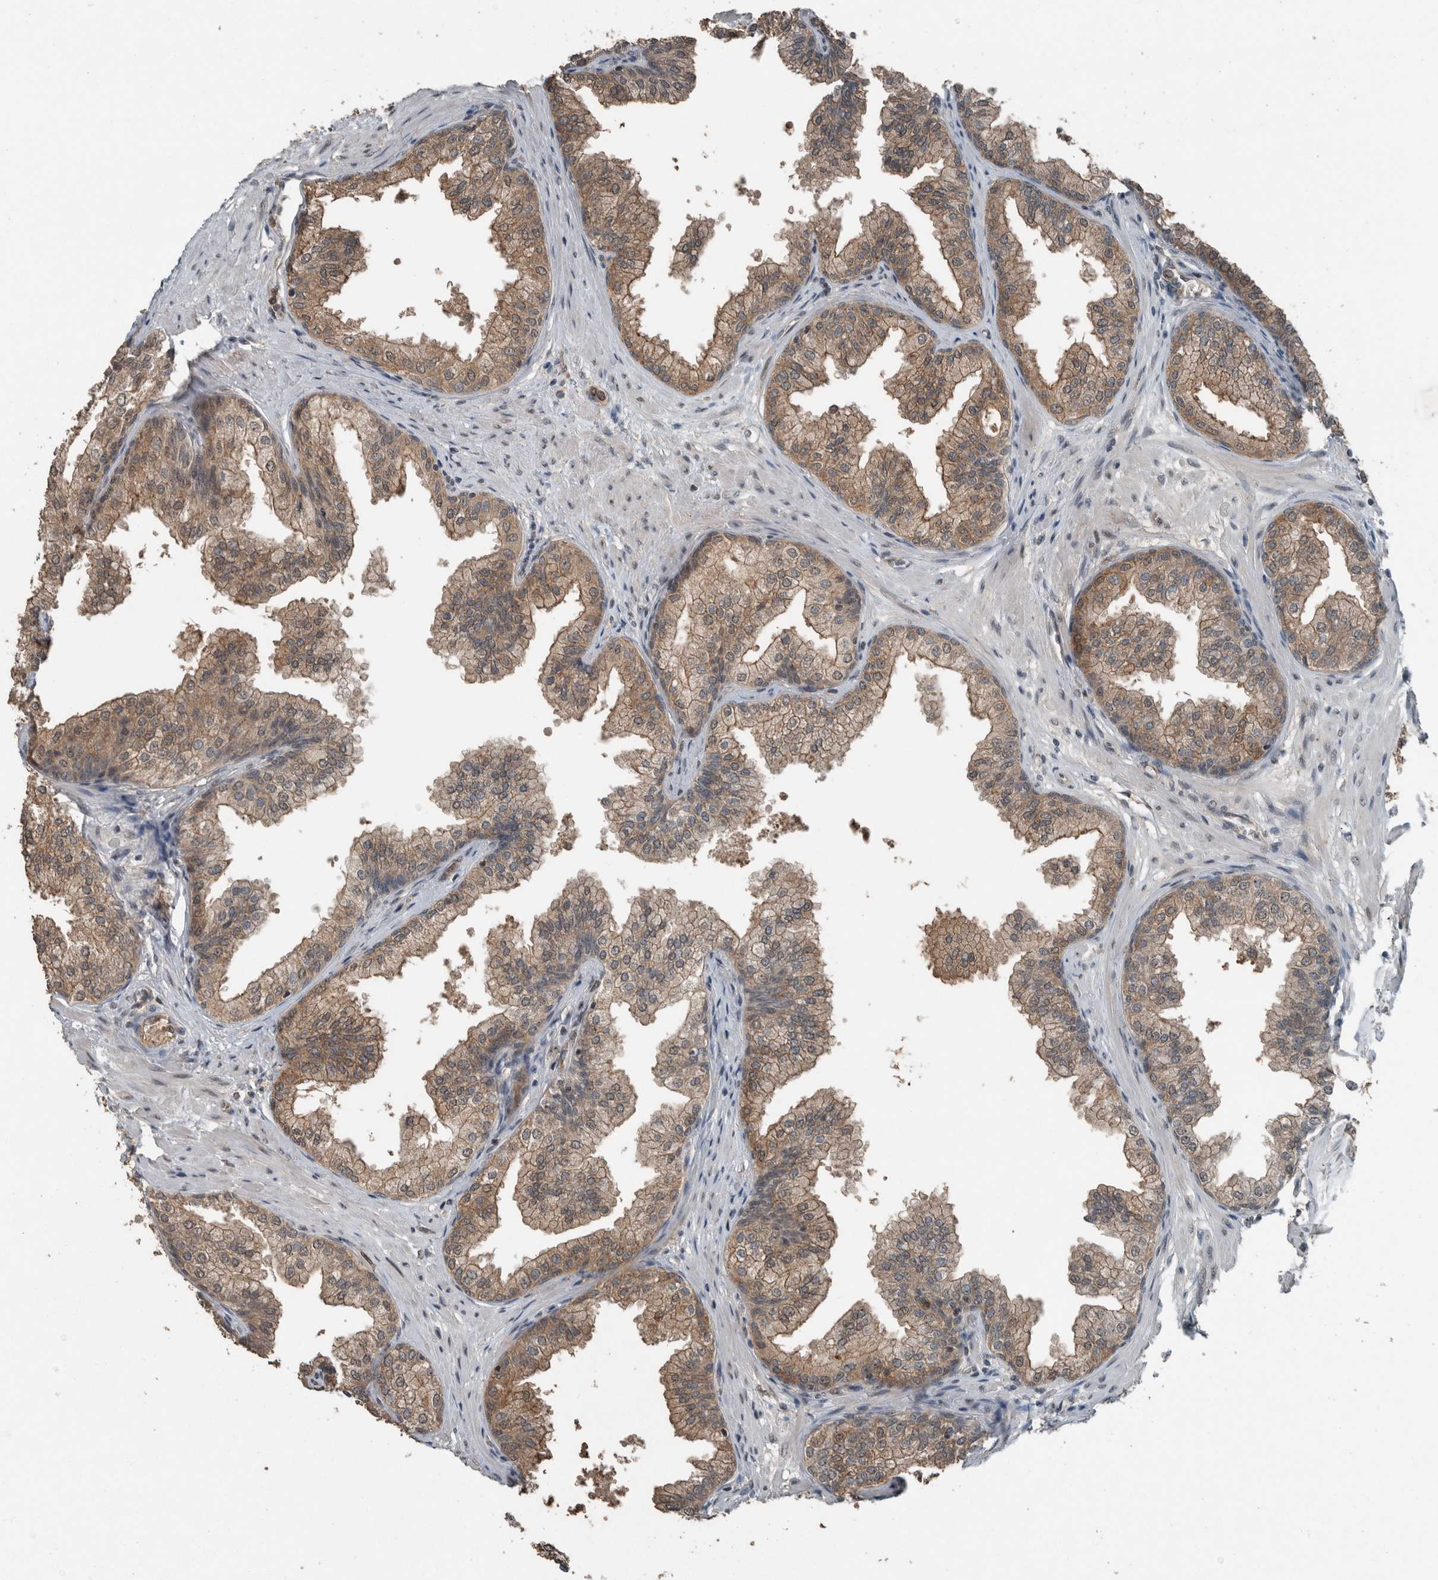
{"staining": {"intensity": "moderate", "quantity": ">75%", "location": "cytoplasmic/membranous,nuclear"}, "tissue": "prostate", "cell_type": "Glandular cells", "image_type": "normal", "snomed": [{"axis": "morphology", "description": "Normal tissue, NOS"}, {"axis": "morphology", "description": "Urothelial carcinoma, Low grade"}, {"axis": "topography", "description": "Urinary bladder"}, {"axis": "topography", "description": "Prostate"}], "caption": "Immunohistochemical staining of unremarkable prostate demonstrates >75% levels of moderate cytoplasmic/membranous,nuclear protein positivity in about >75% of glandular cells.", "gene": "MYO1E", "patient": {"sex": "male", "age": 60}}